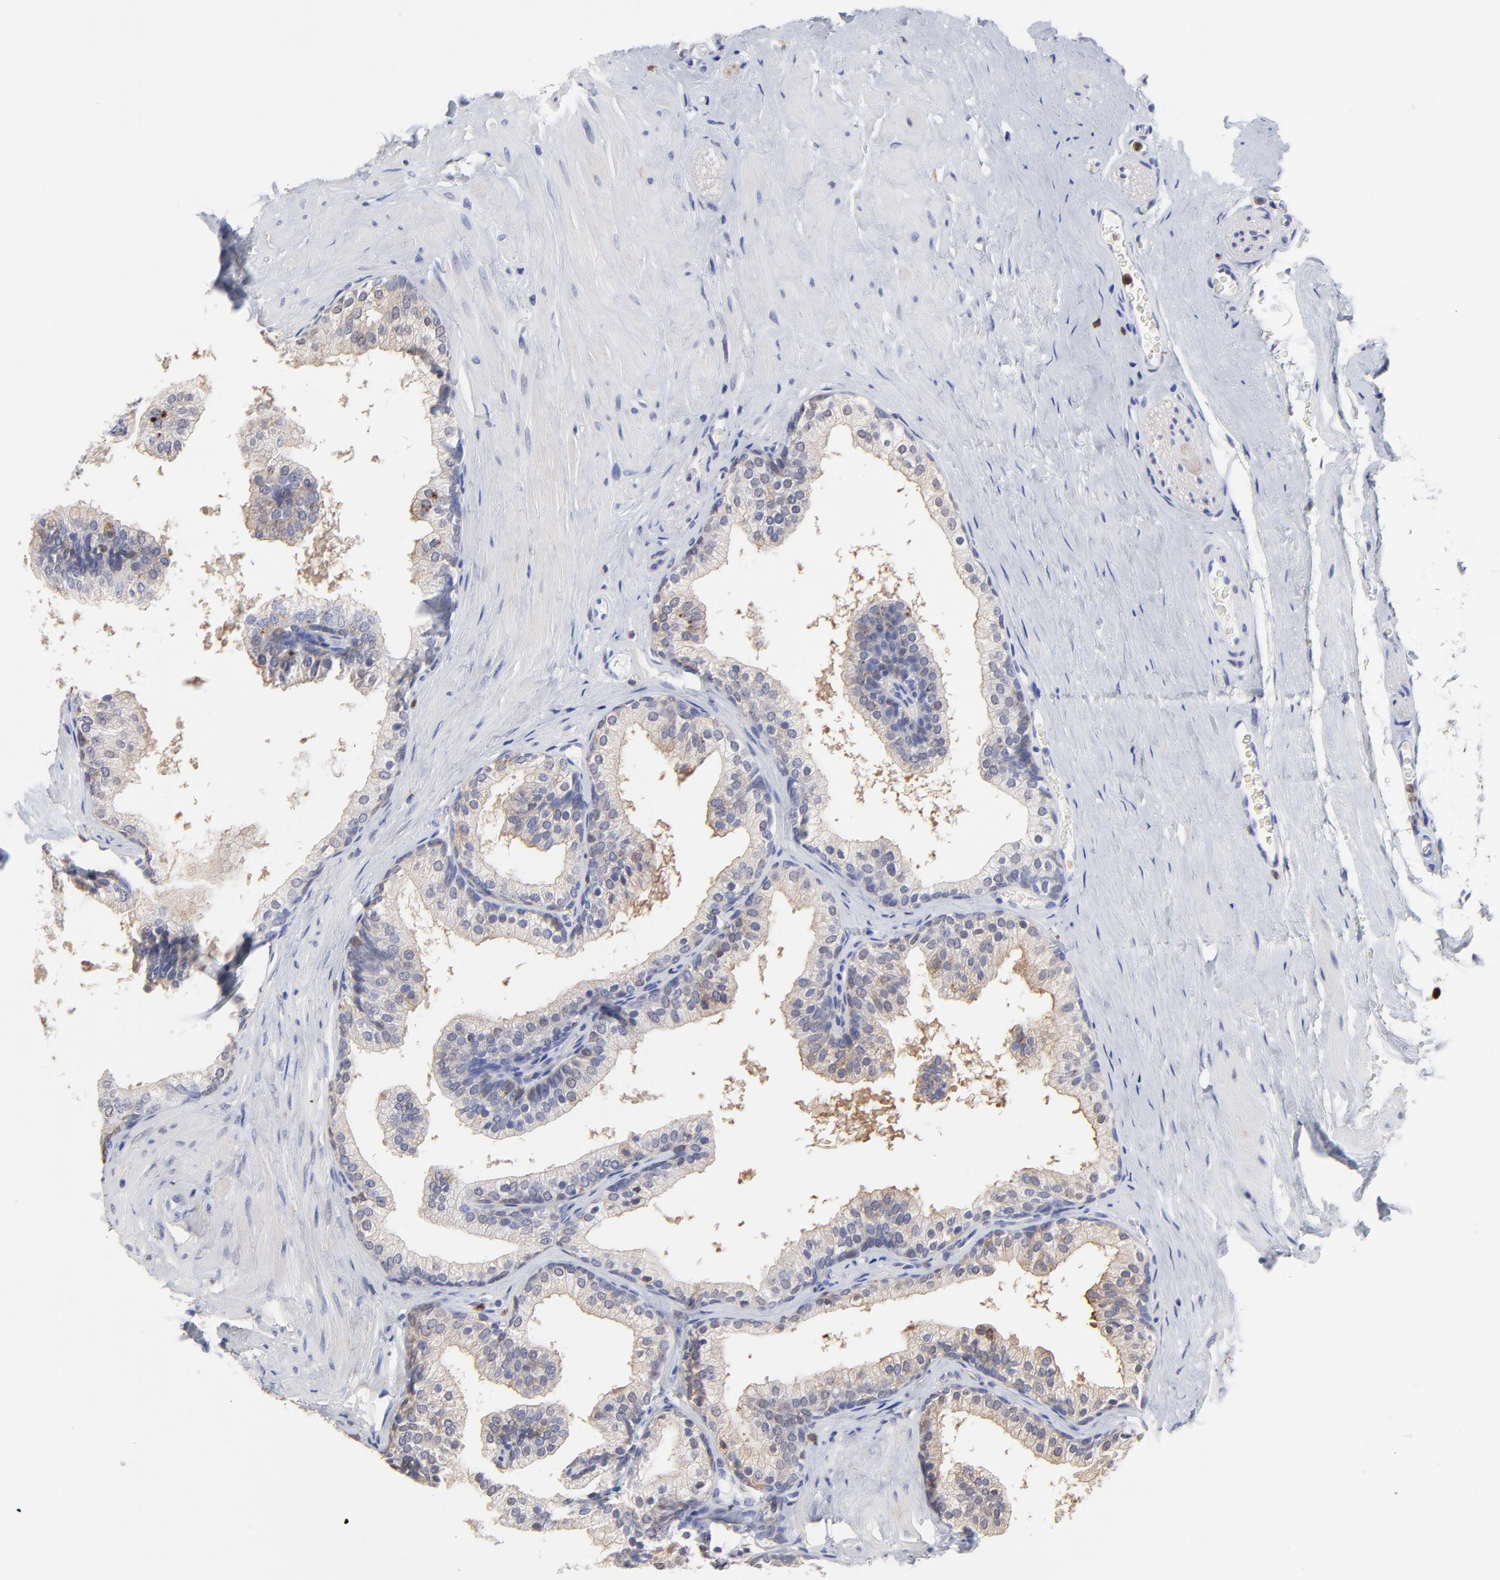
{"staining": {"intensity": "weak", "quantity": "25%-75%", "location": "cytoplasmic/membranous"}, "tissue": "prostate", "cell_type": "Glandular cells", "image_type": "normal", "snomed": [{"axis": "morphology", "description": "Normal tissue, NOS"}, {"axis": "topography", "description": "Prostate"}], "caption": "DAB immunohistochemical staining of unremarkable prostate demonstrates weak cytoplasmic/membranous protein positivity in approximately 25%-75% of glandular cells.", "gene": "SMARCA1", "patient": {"sex": "male", "age": 60}}